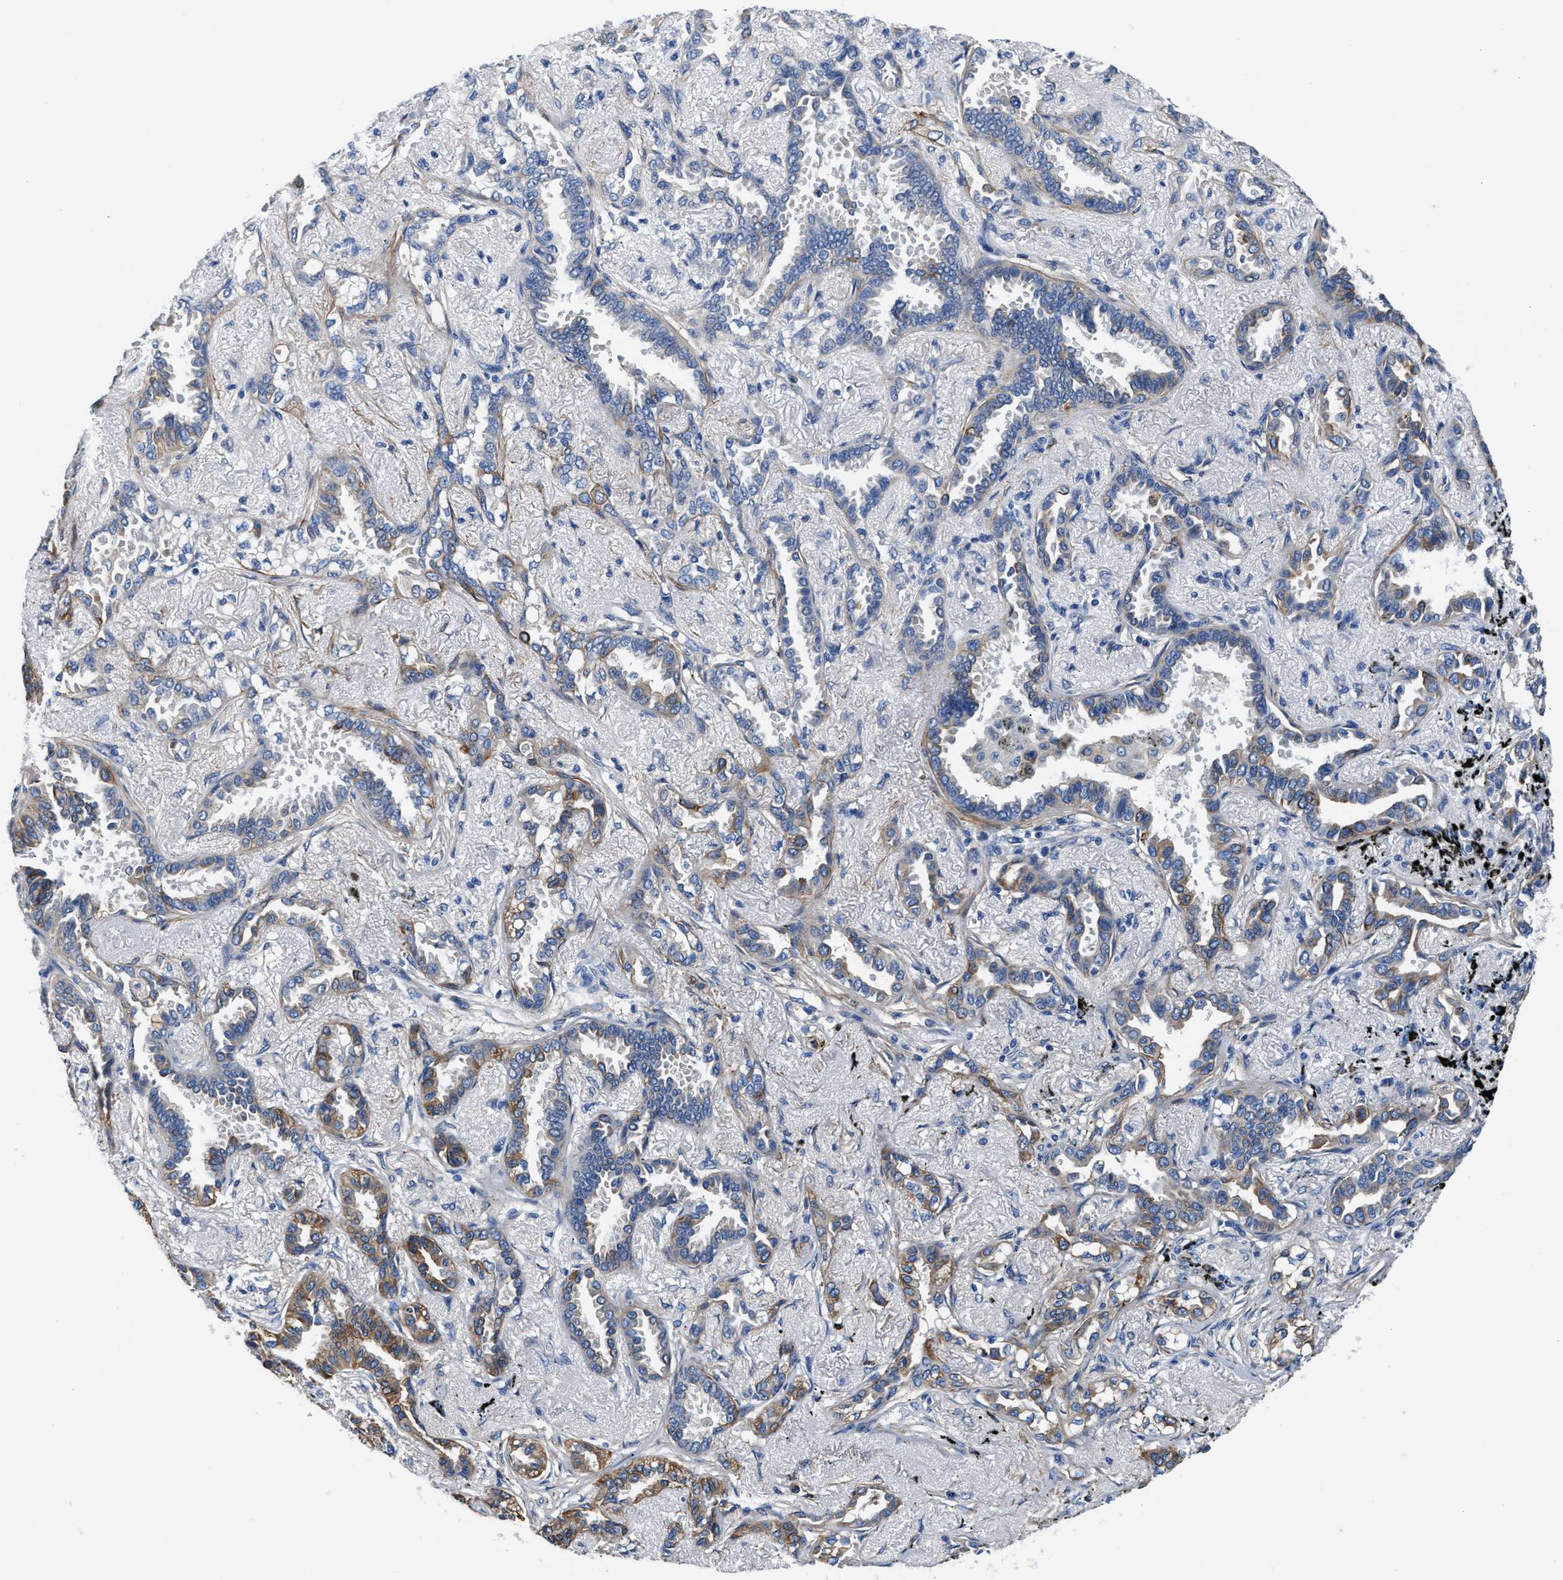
{"staining": {"intensity": "moderate", "quantity": "25%-75%", "location": "cytoplasmic/membranous"}, "tissue": "lung cancer", "cell_type": "Tumor cells", "image_type": "cancer", "snomed": [{"axis": "morphology", "description": "Adenocarcinoma, NOS"}, {"axis": "topography", "description": "Lung"}], "caption": "Lung cancer was stained to show a protein in brown. There is medium levels of moderate cytoplasmic/membranous positivity in approximately 25%-75% of tumor cells. The staining is performed using DAB brown chromogen to label protein expression. The nuclei are counter-stained blue using hematoxylin.", "gene": "PARG", "patient": {"sex": "male", "age": 59}}